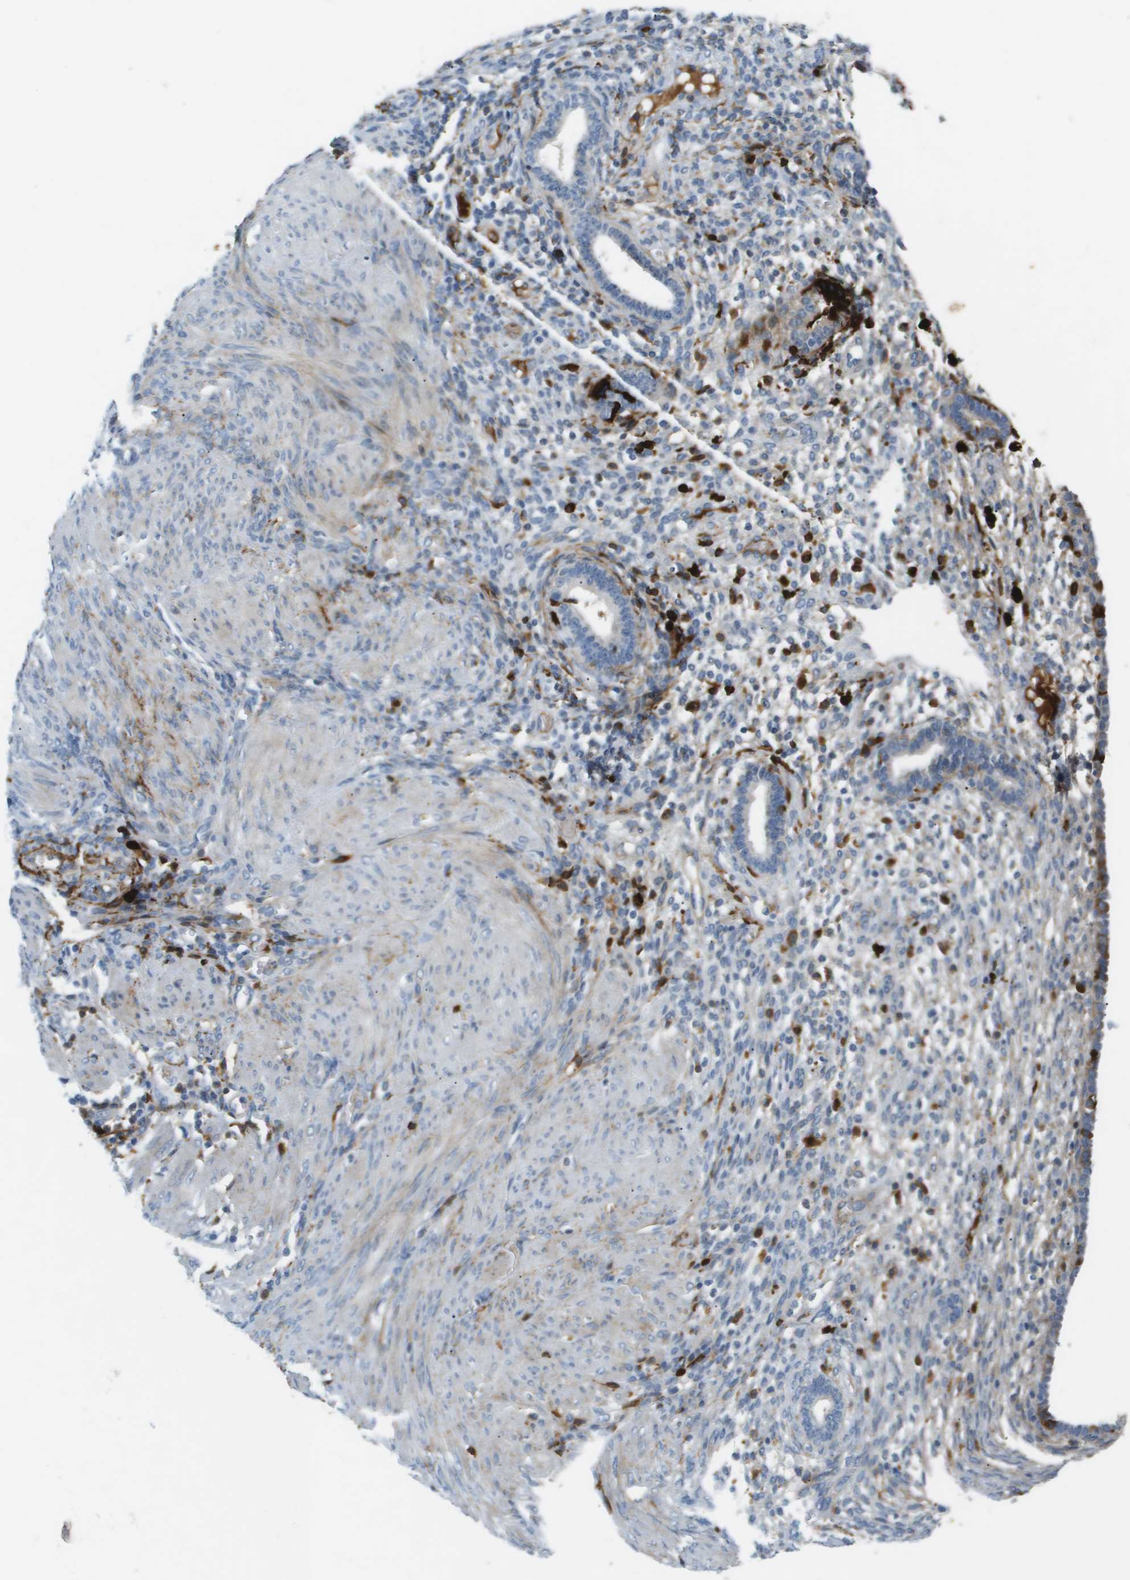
{"staining": {"intensity": "weak", "quantity": "<25%", "location": "cytoplasmic/membranous"}, "tissue": "endometrium", "cell_type": "Cells in endometrial stroma", "image_type": "normal", "snomed": [{"axis": "morphology", "description": "Normal tissue, NOS"}, {"axis": "topography", "description": "Endometrium"}], "caption": "Immunohistochemical staining of normal human endometrium exhibits no significant positivity in cells in endometrial stroma. Brightfield microscopy of immunohistochemistry (IHC) stained with DAB (3,3'-diaminobenzidine) (brown) and hematoxylin (blue), captured at high magnification.", "gene": "VTN", "patient": {"sex": "female", "age": 72}}